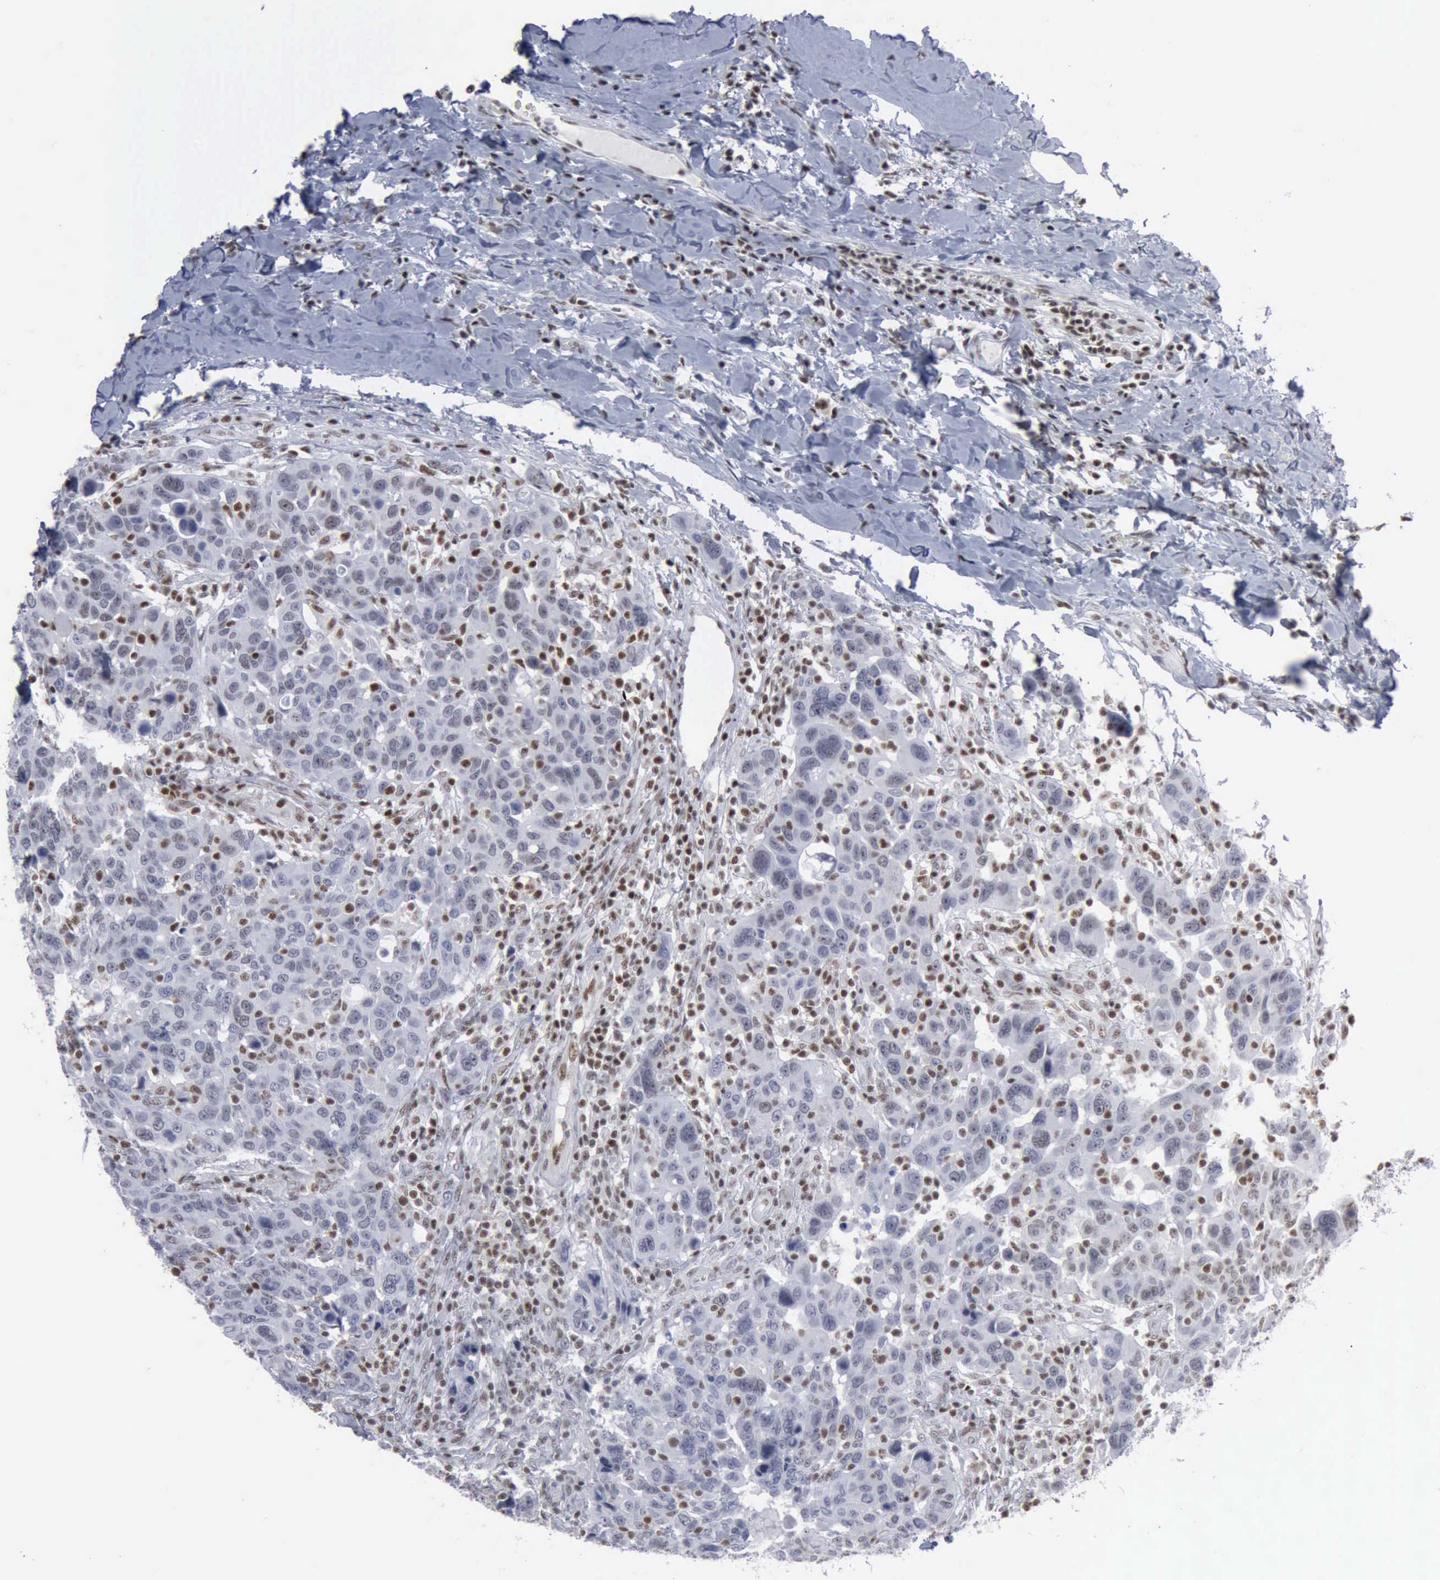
{"staining": {"intensity": "moderate", "quantity": "<25%", "location": "nuclear"}, "tissue": "breast cancer", "cell_type": "Tumor cells", "image_type": "cancer", "snomed": [{"axis": "morphology", "description": "Duct carcinoma"}, {"axis": "topography", "description": "Breast"}], "caption": "Infiltrating ductal carcinoma (breast) stained with IHC displays moderate nuclear staining in approximately <25% of tumor cells.", "gene": "XPA", "patient": {"sex": "female", "age": 37}}